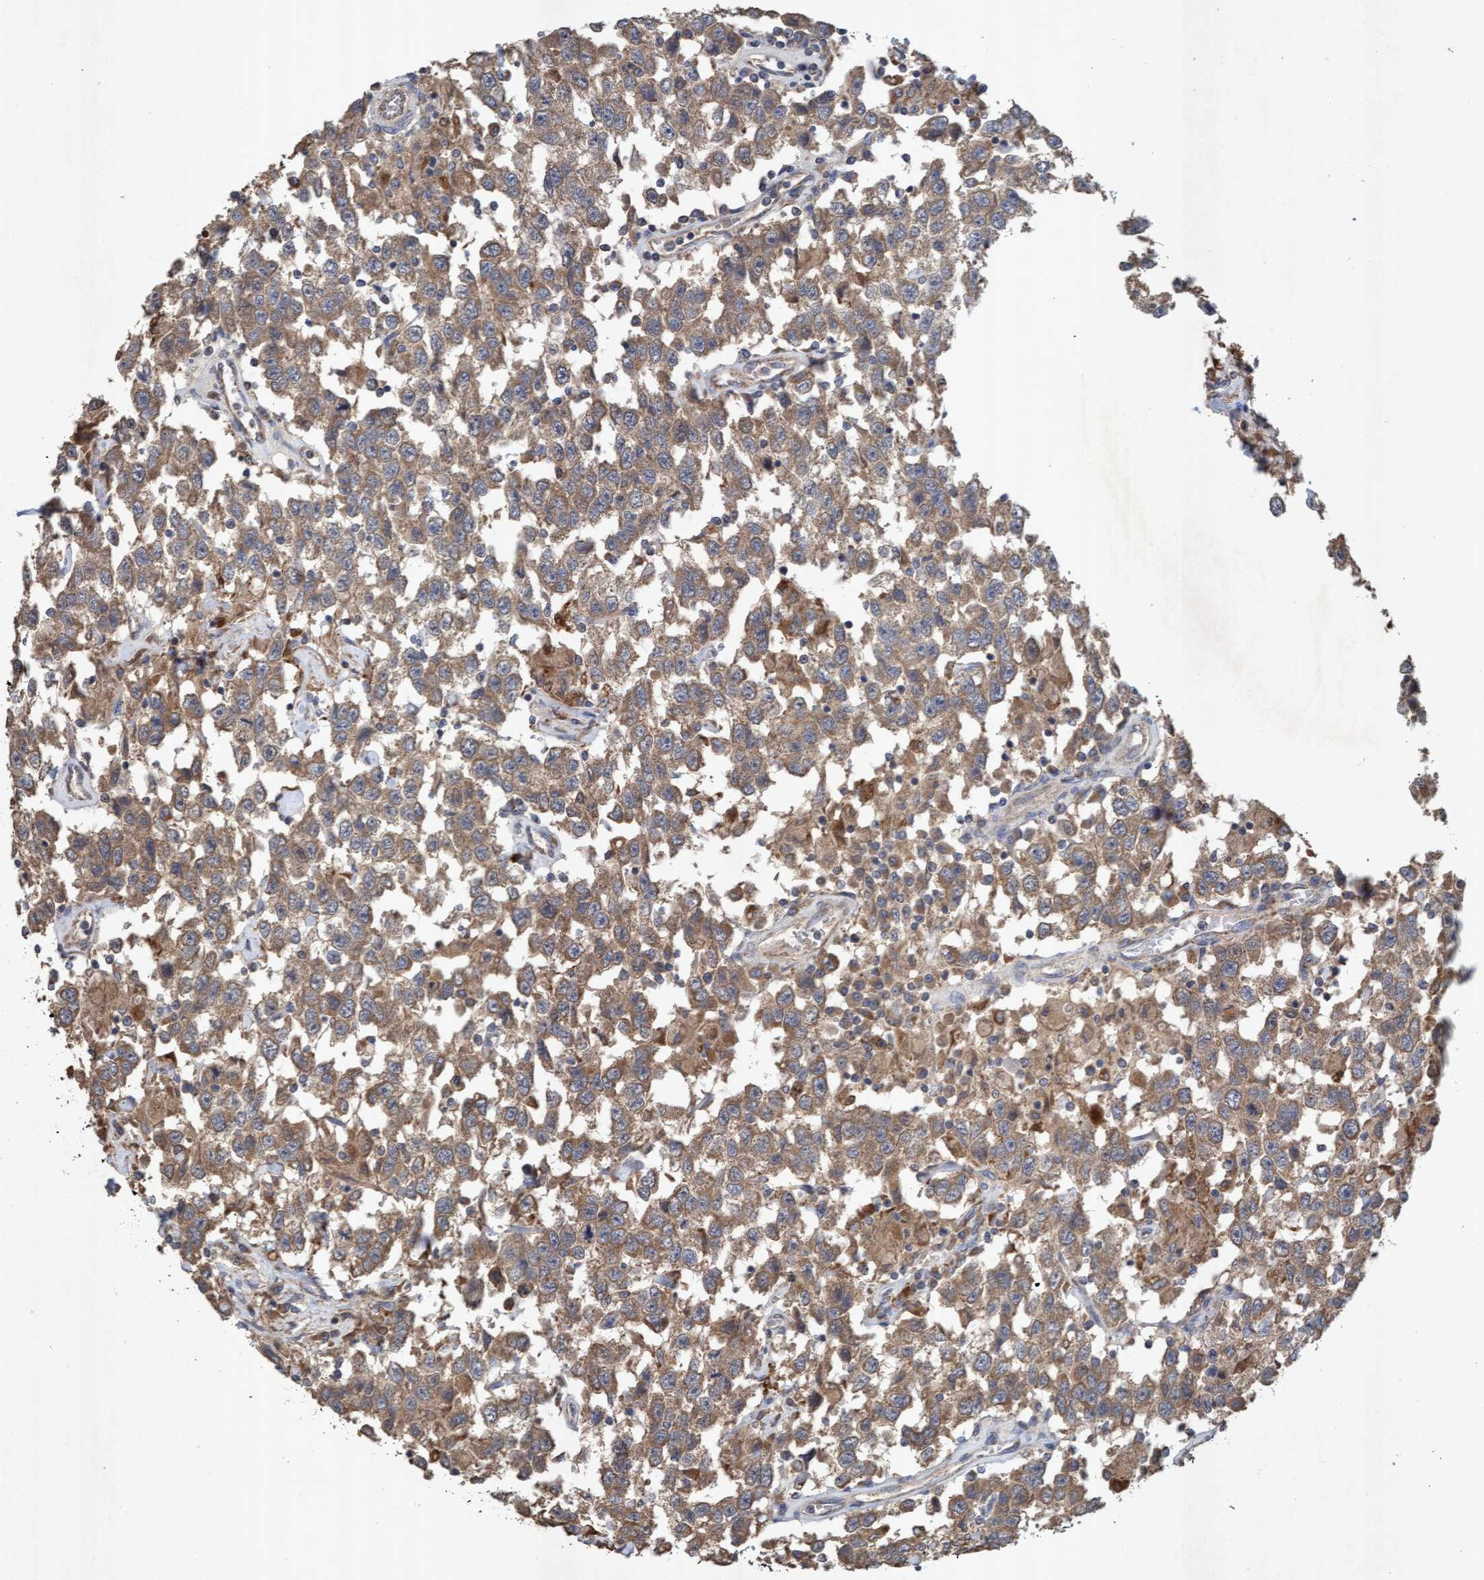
{"staining": {"intensity": "moderate", "quantity": ">75%", "location": "cytoplasmic/membranous"}, "tissue": "testis cancer", "cell_type": "Tumor cells", "image_type": "cancer", "snomed": [{"axis": "morphology", "description": "Seminoma, NOS"}, {"axis": "topography", "description": "Testis"}], "caption": "About >75% of tumor cells in human seminoma (testis) reveal moderate cytoplasmic/membranous protein positivity as visualized by brown immunohistochemical staining.", "gene": "ATPAF2", "patient": {"sex": "male", "age": 41}}